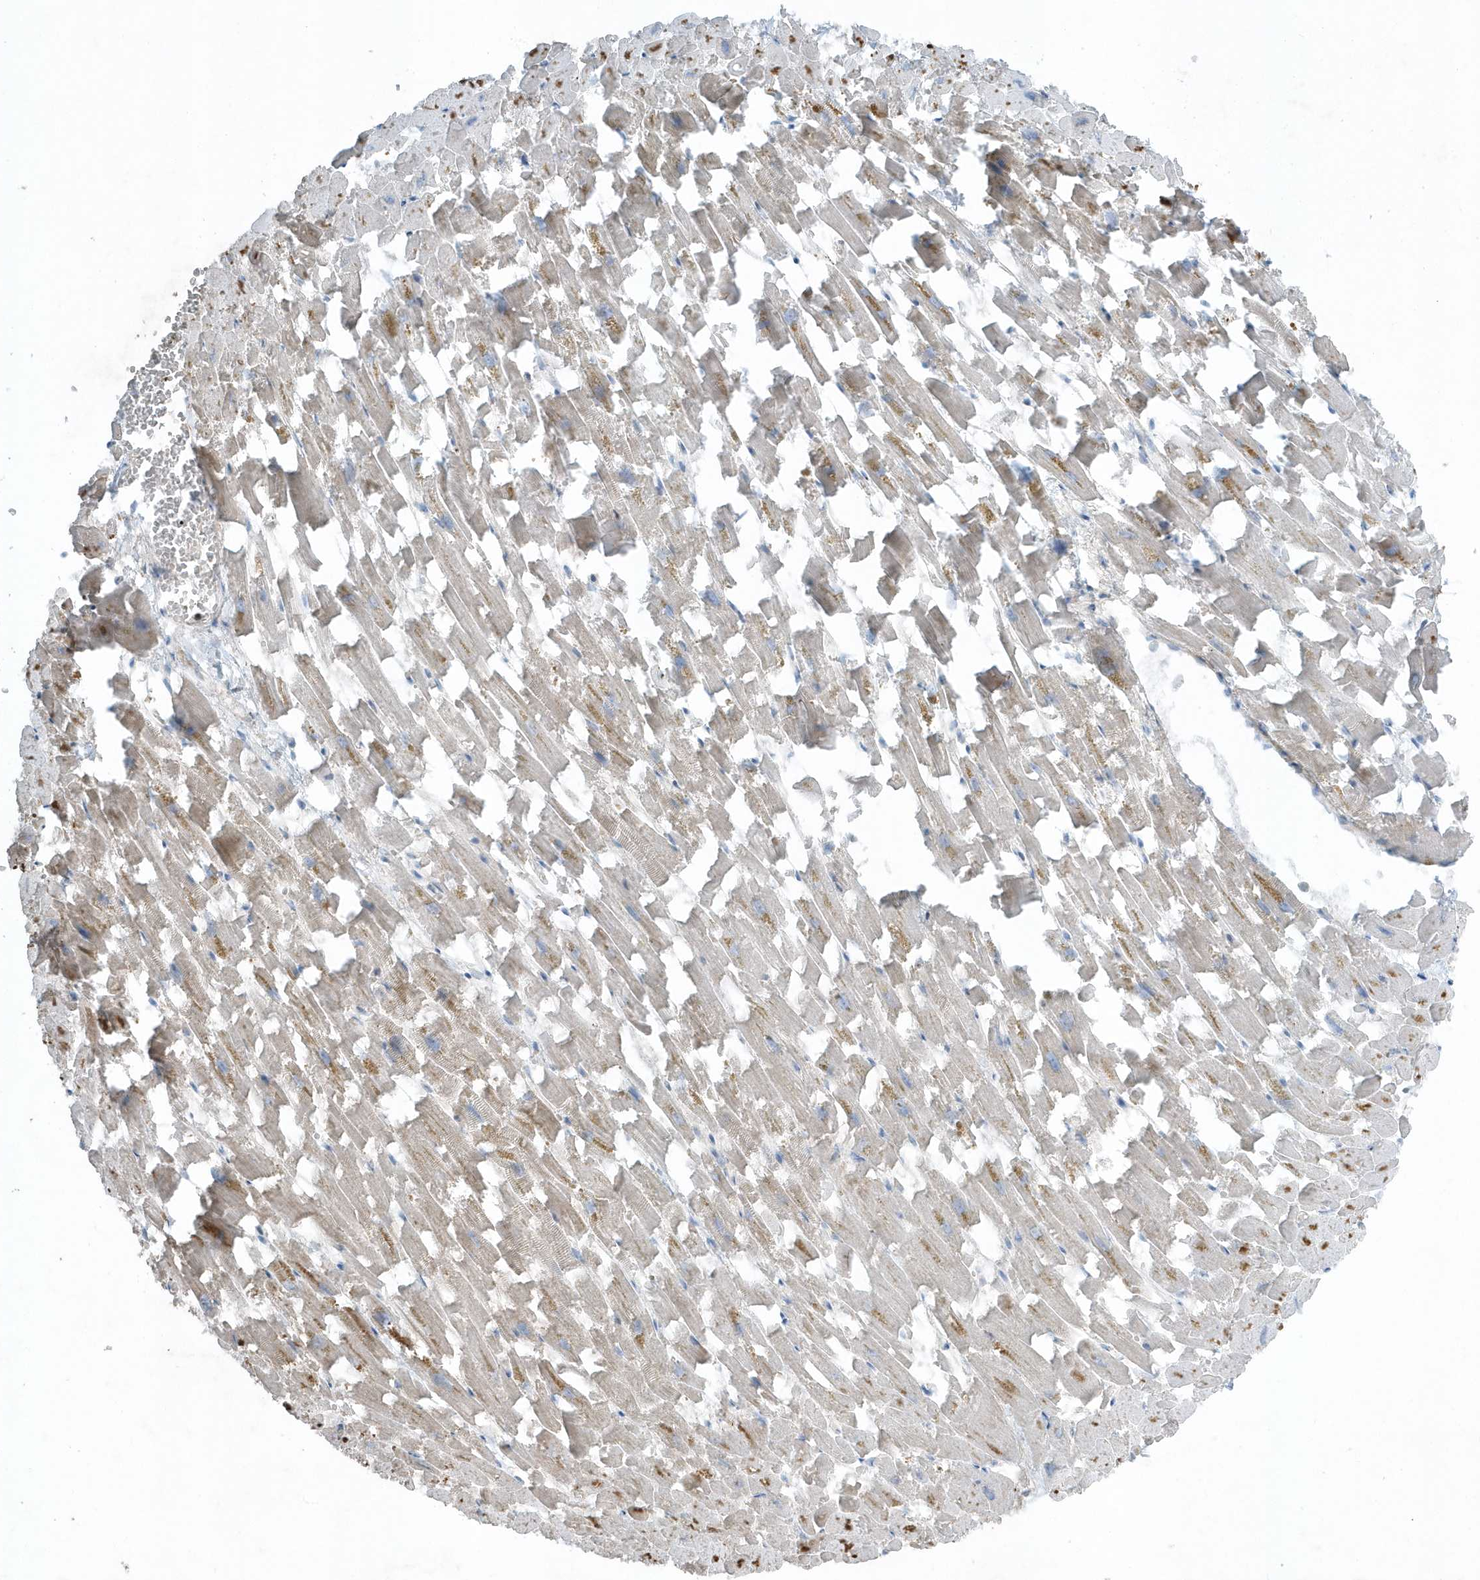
{"staining": {"intensity": "weak", "quantity": "25%-75%", "location": "cytoplasmic/membranous"}, "tissue": "heart muscle", "cell_type": "Cardiomyocytes", "image_type": "normal", "snomed": [{"axis": "morphology", "description": "Normal tissue, NOS"}, {"axis": "topography", "description": "Heart"}], "caption": "Approximately 25%-75% of cardiomyocytes in unremarkable human heart muscle show weak cytoplasmic/membranous protein positivity as visualized by brown immunohistochemical staining.", "gene": "SLC38A2", "patient": {"sex": "female", "age": 64}}